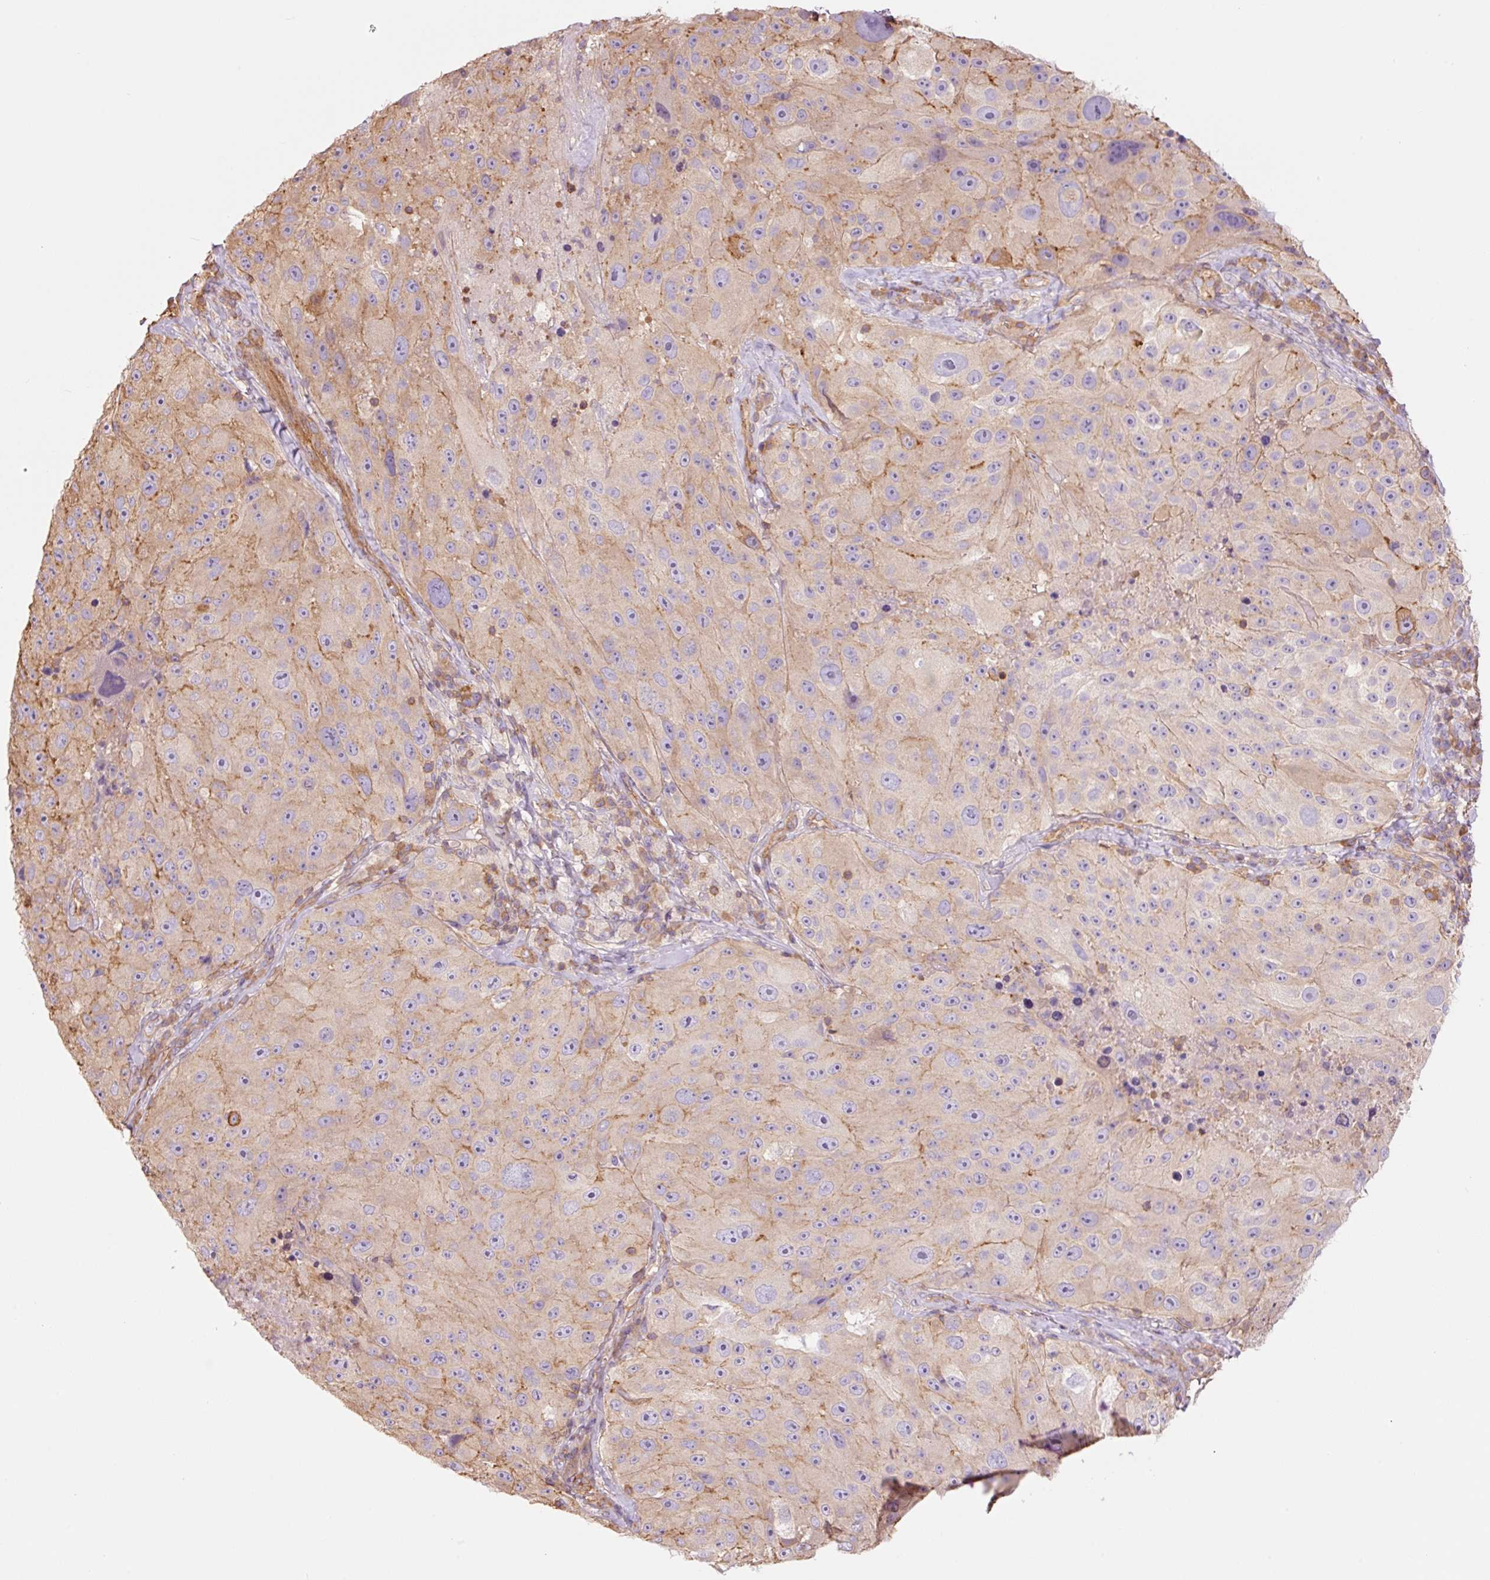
{"staining": {"intensity": "weak", "quantity": "<25%", "location": "cytoplasmic/membranous"}, "tissue": "melanoma", "cell_type": "Tumor cells", "image_type": "cancer", "snomed": [{"axis": "morphology", "description": "Malignant melanoma, Metastatic site"}, {"axis": "topography", "description": "Lymph node"}], "caption": "Tumor cells are negative for protein expression in human malignant melanoma (metastatic site).", "gene": "PPP1R1B", "patient": {"sex": "male", "age": 62}}